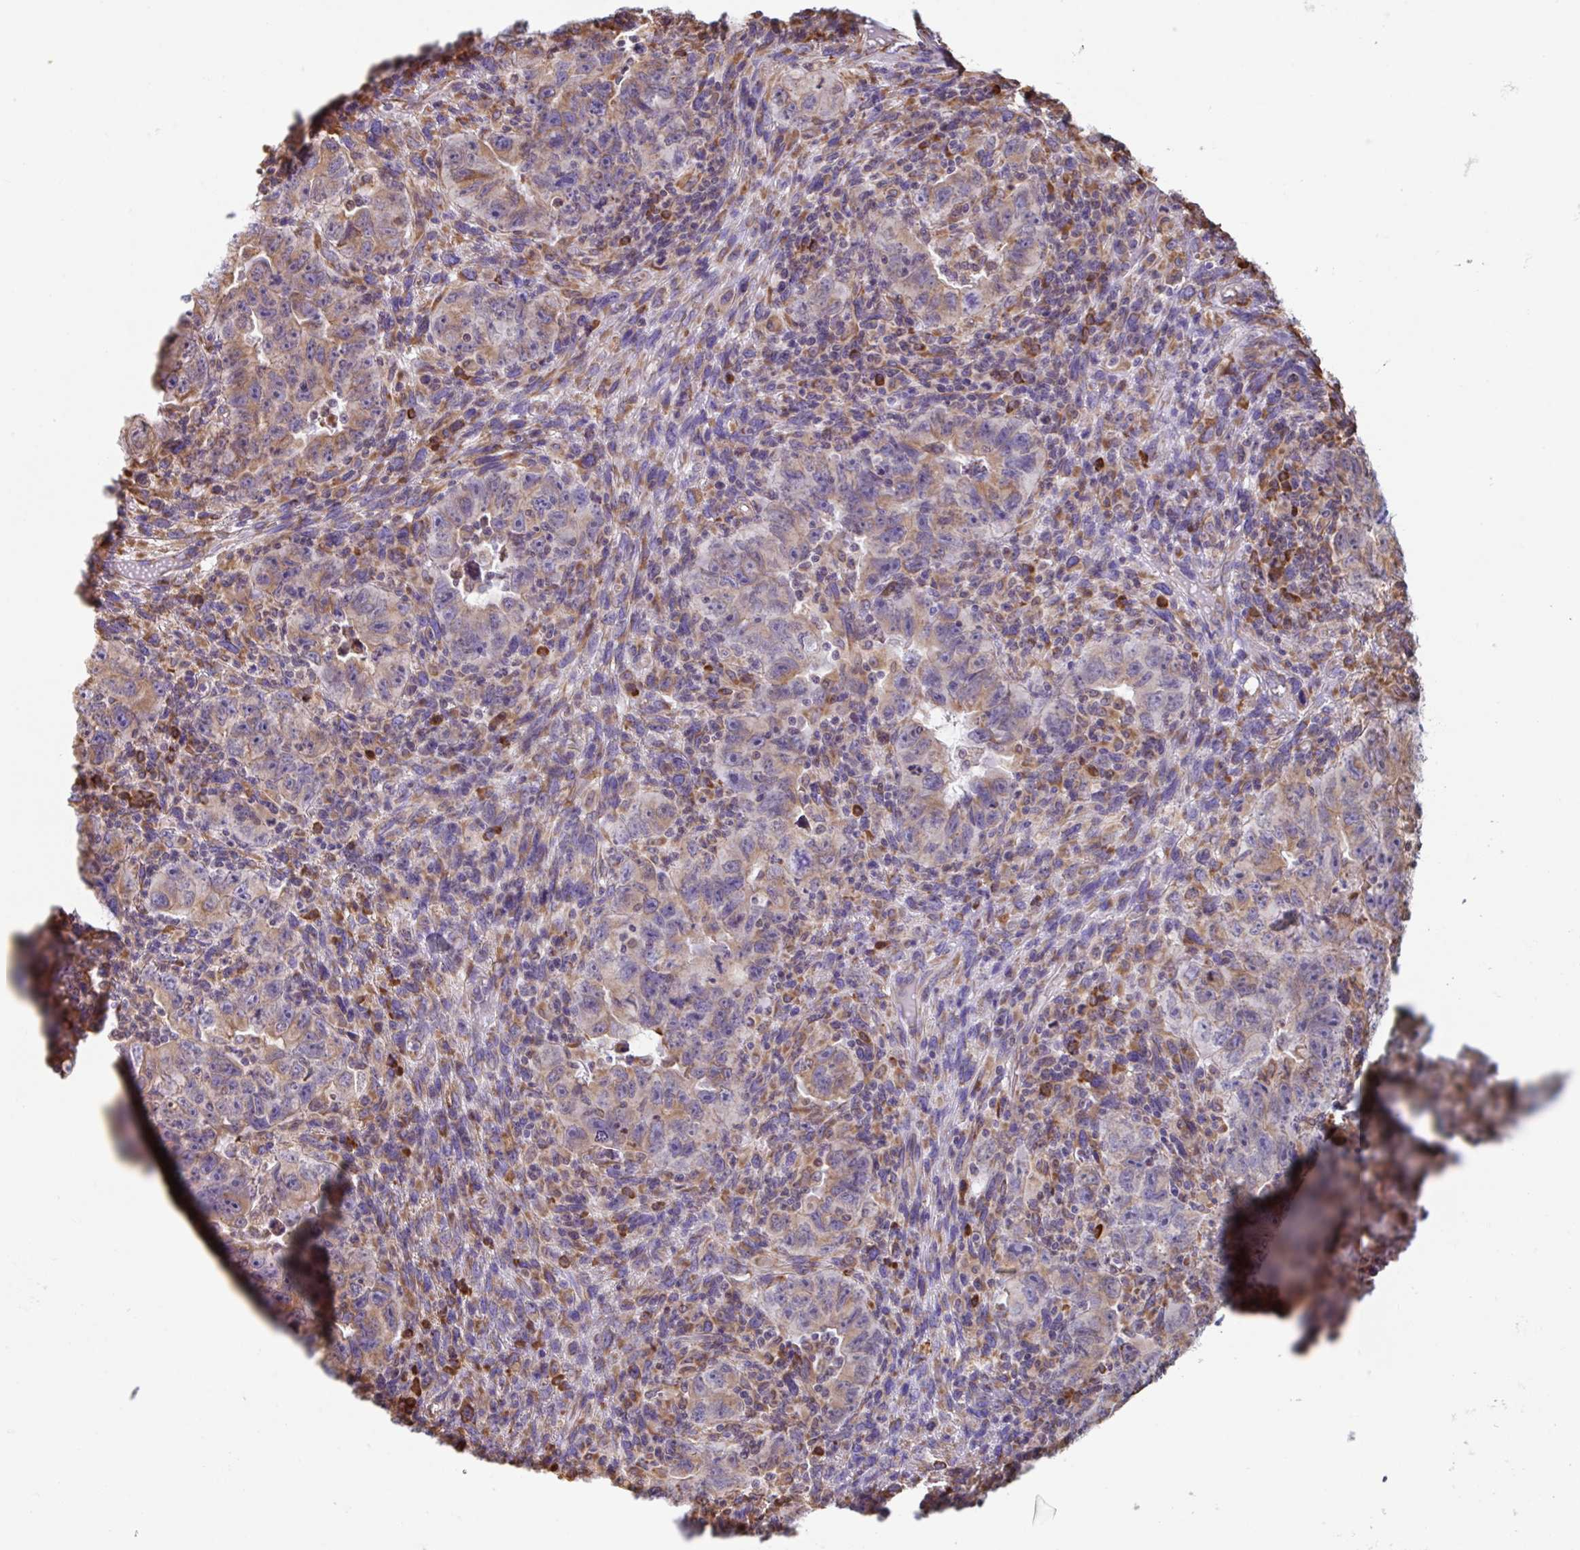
{"staining": {"intensity": "weak", "quantity": "25%-75%", "location": "cytoplasmic/membranous"}, "tissue": "testis cancer", "cell_type": "Tumor cells", "image_type": "cancer", "snomed": [{"axis": "morphology", "description": "Carcinoma, Embryonal, NOS"}, {"axis": "topography", "description": "Testis"}], "caption": "A brown stain highlights weak cytoplasmic/membranous expression of a protein in human testis embryonal carcinoma tumor cells.", "gene": "DOK4", "patient": {"sex": "male", "age": 24}}